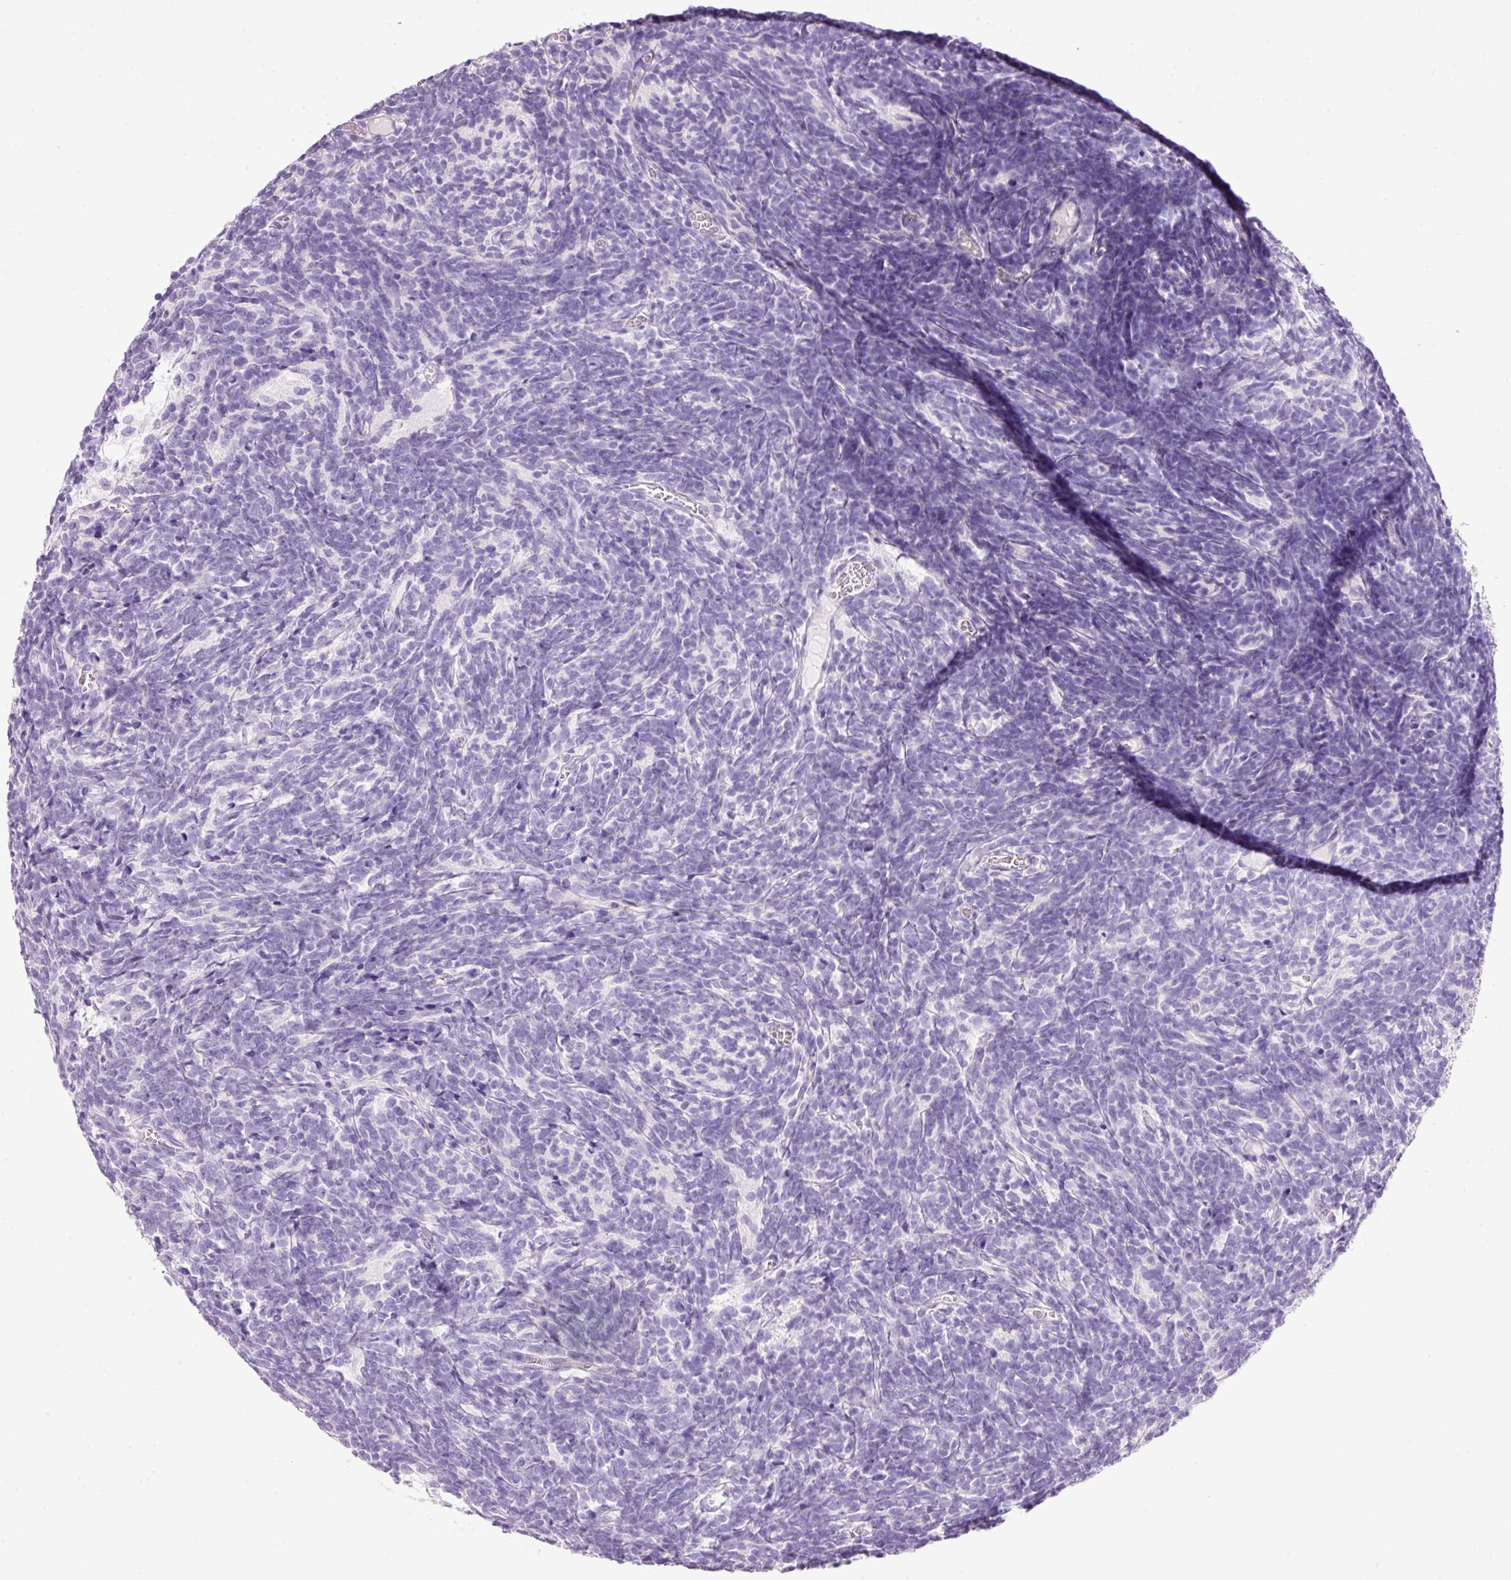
{"staining": {"intensity": "negative", "quantity": "none", "location": "none"}, "tissue": "glioma", "cell_type": "Tumor cells", "image_type": "cancer", "snomed": [{"axis": "morphology", "description": "Glioma, malignant, Low grade"}, {"axis": "topography", "description": "Brain"}], "caption": "This is an immunohistochemistry micrograph of malignant glioma (low-grade). There is no staining in tumor cells.", "gene": "BSND", "patient": {"sex": "female", "age": 1}}